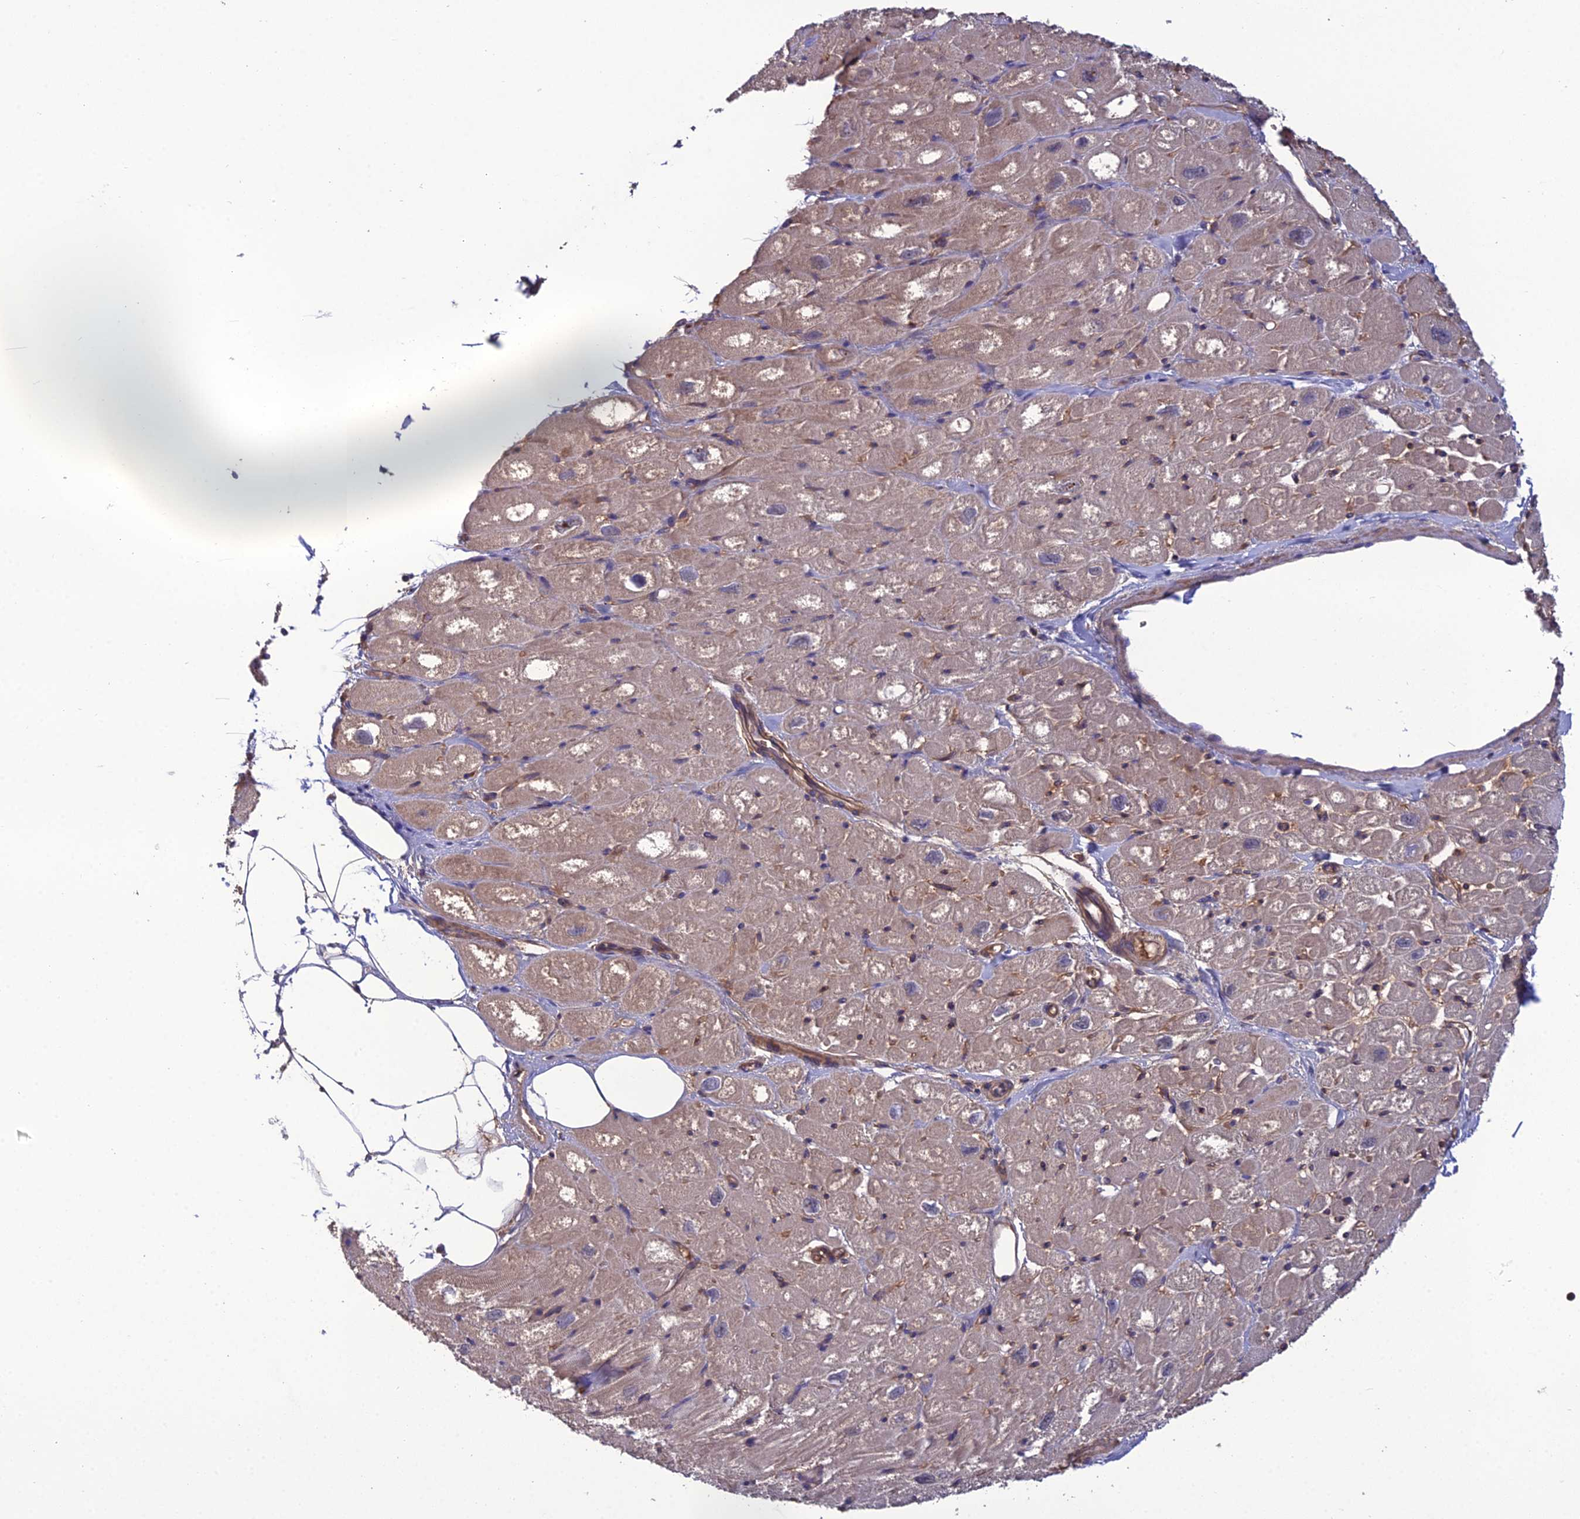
{"staining": {"intensity": "moderate", "quantity": "25%-75%", "location": "cytoplasmic/membranous"}, "tissue": "heart muscle", "cell_type": "Cardiomyocytes", "image_type": "normal", "snomed": [{"axis": "morphology", "description": "Normal tissue, NOS"}, {"axis": "topography", "description": "Heart"}], "caption": "The micrograph demonstrates a brown stain indicating the presence of a protein in the cytoplasmic/membranous of cardiomyocytes in heart muscle. (DAB (3,3'-diaminobenzidine) = brown stain, brightfield microscopy at high magnification).", "gene": "GALR2", "patient": {"sex": "male", "age": 50}}